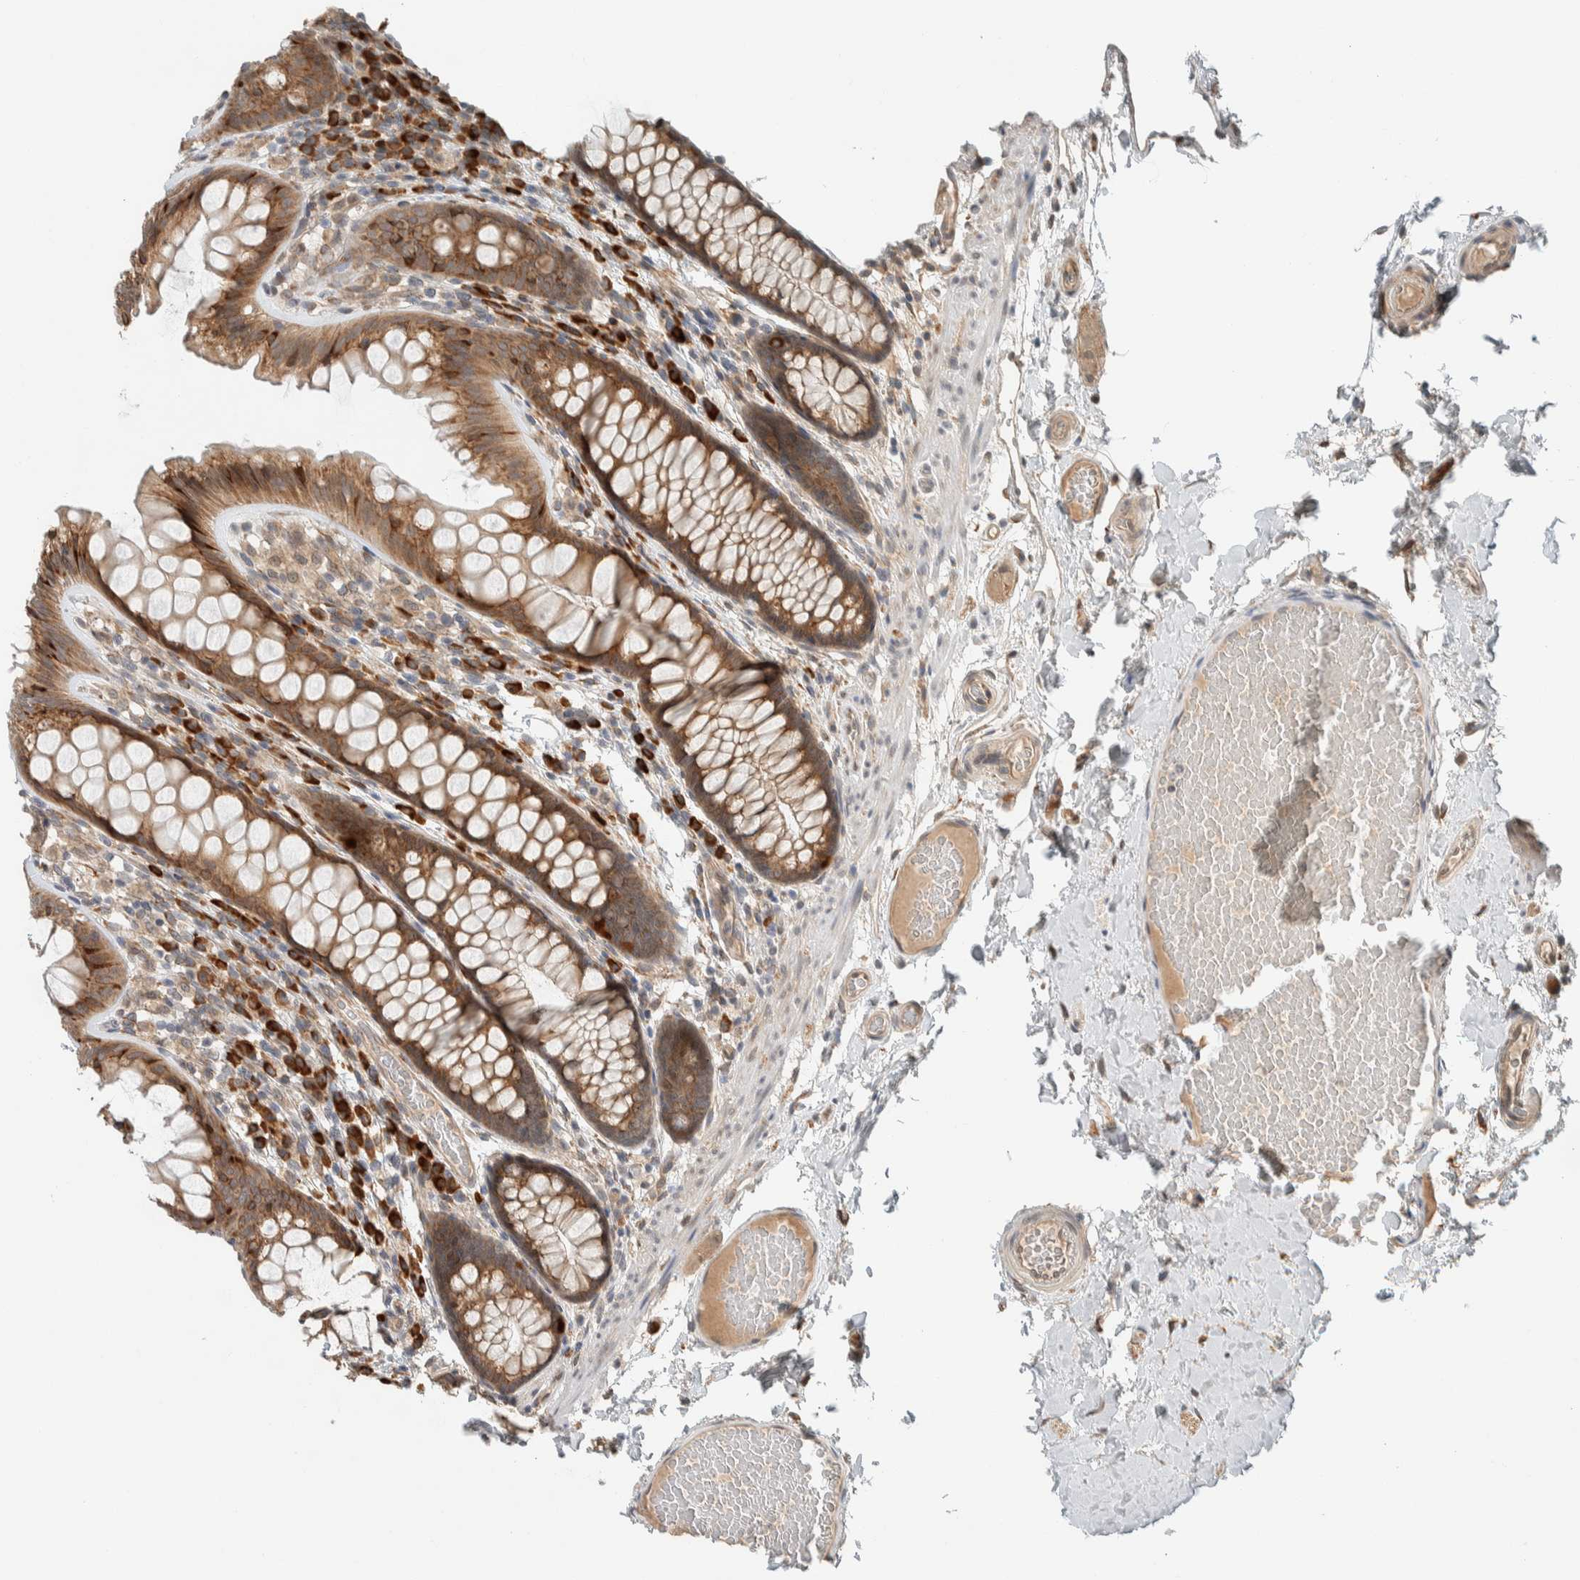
{"staining": {"intensity": "moderate", "quantity": ">75%", "location": "cytoplasmic/membranous"}, "tissue": "colon", "cell_type": "Endothelial cells", "image_type": "normal", "snomed": [{"axis": "morphology", "description": "Normal tissue, NOS"}, {"axis": "topography", "description": "Colon"}], "caption": "A photomicrograph showing moderate cytoplasmic/membranous expression in about >75% of endothelial cells in benign colon, as visualized by brown immunohistochemical staining.", "gene": "CTBP2", "patient": {"sex": "female", "age": 56}}